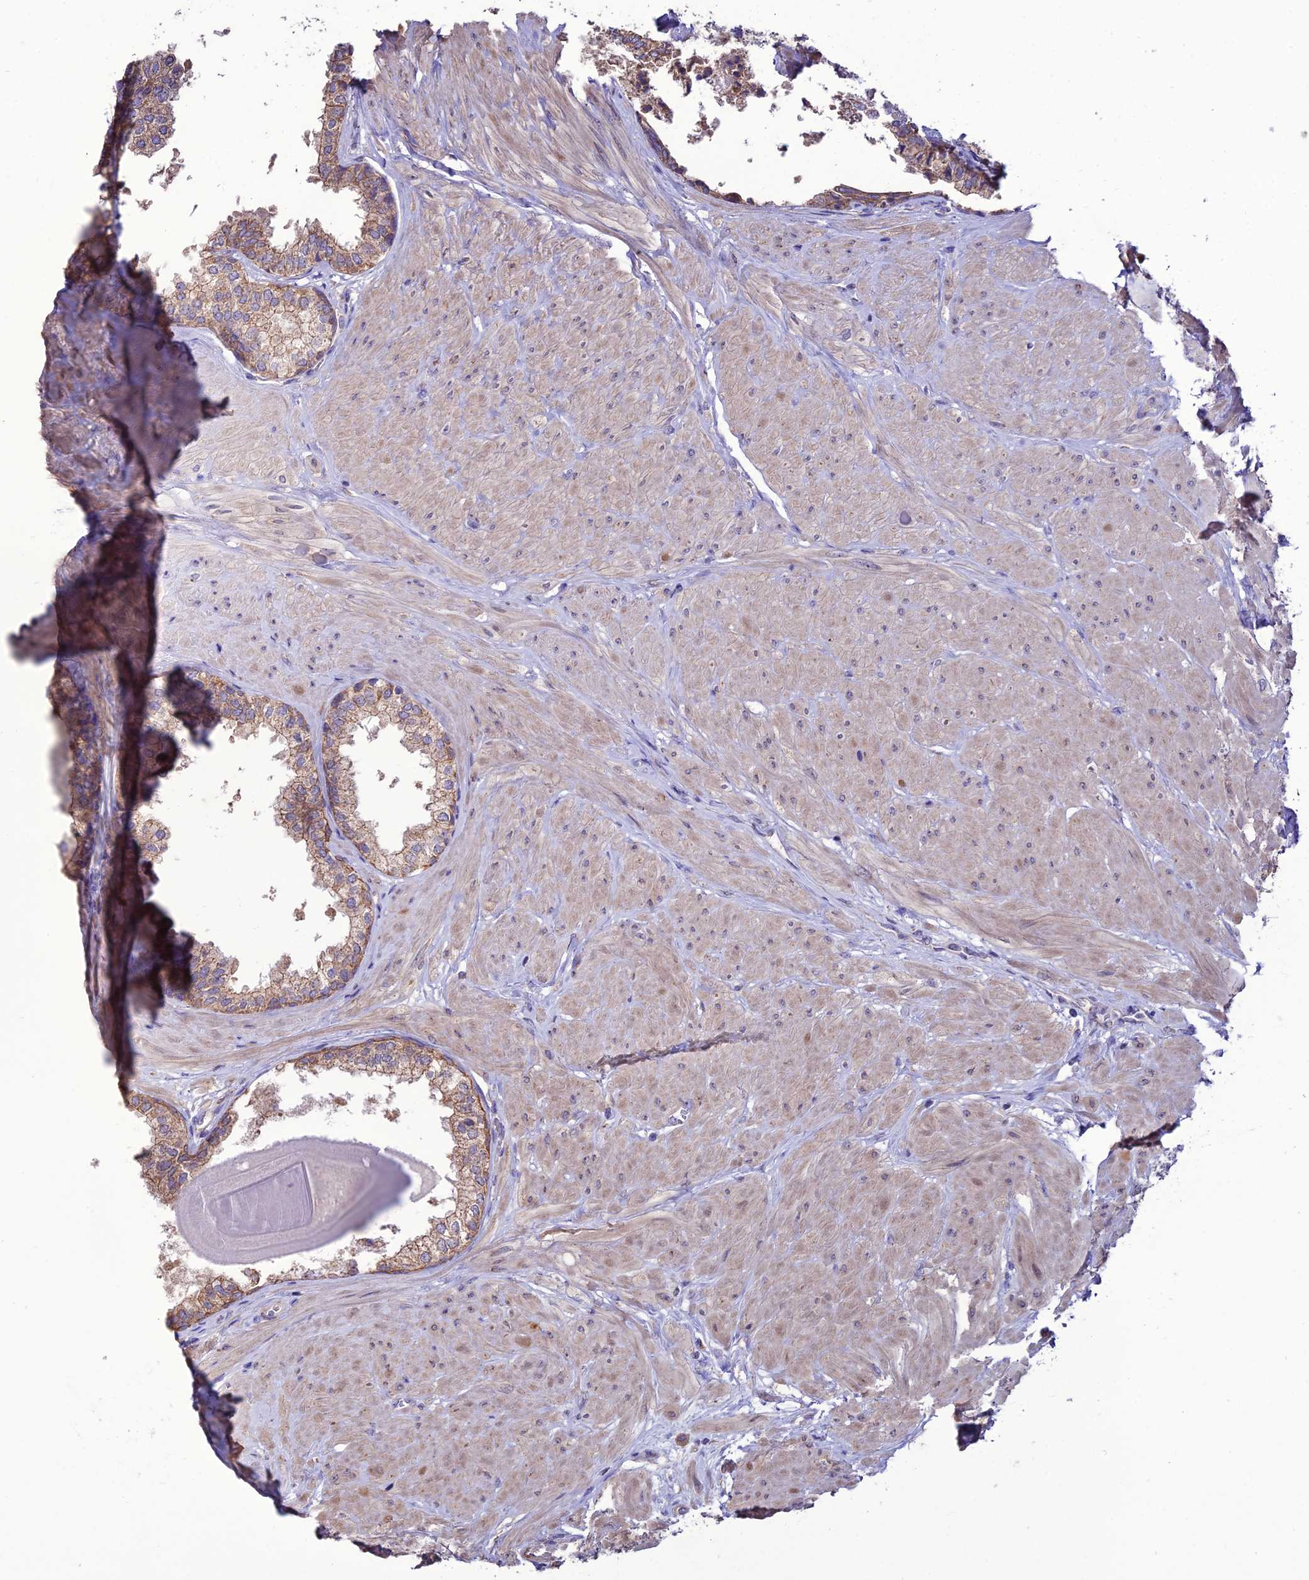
{"staining": {"intensity": "moderate", "quantity": ">75%", "location": "cytoplasmic/membranous"}, "tissue": "prostate", "cell_type": "Glandular cells", "image_type": "normal", "snomed": [{"axis": "morphology", "description": "Normal tissue, NOS"}, {"axis": "topography", "description": "Prostate"}], "caption": "A micrograph showing moderate cytoplasmic/membranous expression in about >75% of glandular cells in normal prostate, as visualized by brown immunohistochemical staining.", "gene": "HOGA1", "patient": {"sex": "male", "age": 48}}